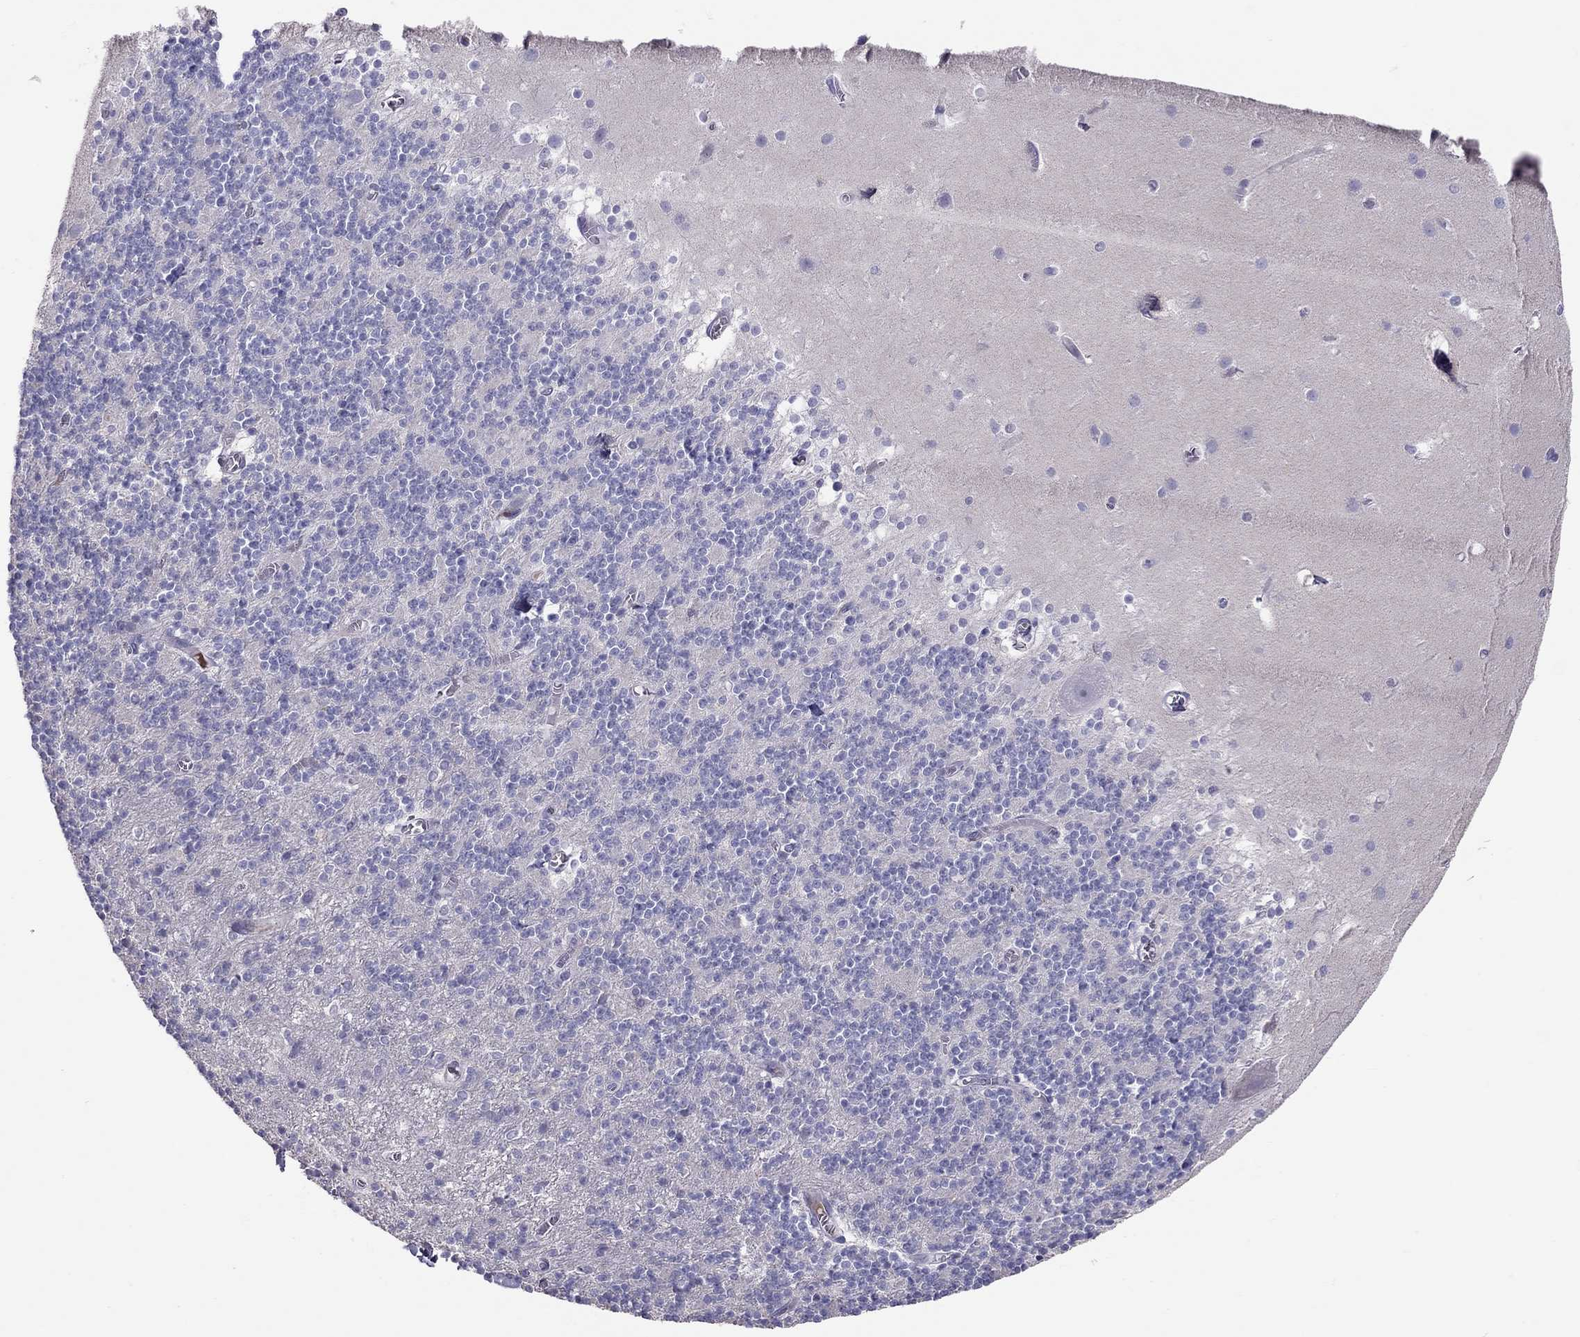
{"staining": {"intensity": "negative", "quantity": "none", "location": "none"}, "tissue": "cerebellum", "cell_type": "Cells in granular layer", "image_type": "normal", "snomed": [{"axis": "morphology", "description": "Normal tissue, NOS"}, {"axis": "topography", "description": "Cerebellum"}], "caption": "IHC micrograph of normal cerebellum stained for a protein (brown), which displays no positivity in cells in granular layer. The staining is performed using DAB (3,3'-diaminobenzidine) brown chromogen with nuclei counter-stained in using hematoxylin.", "gene": "FRMD1", "patient": {"sex": "male", "age": 70}}